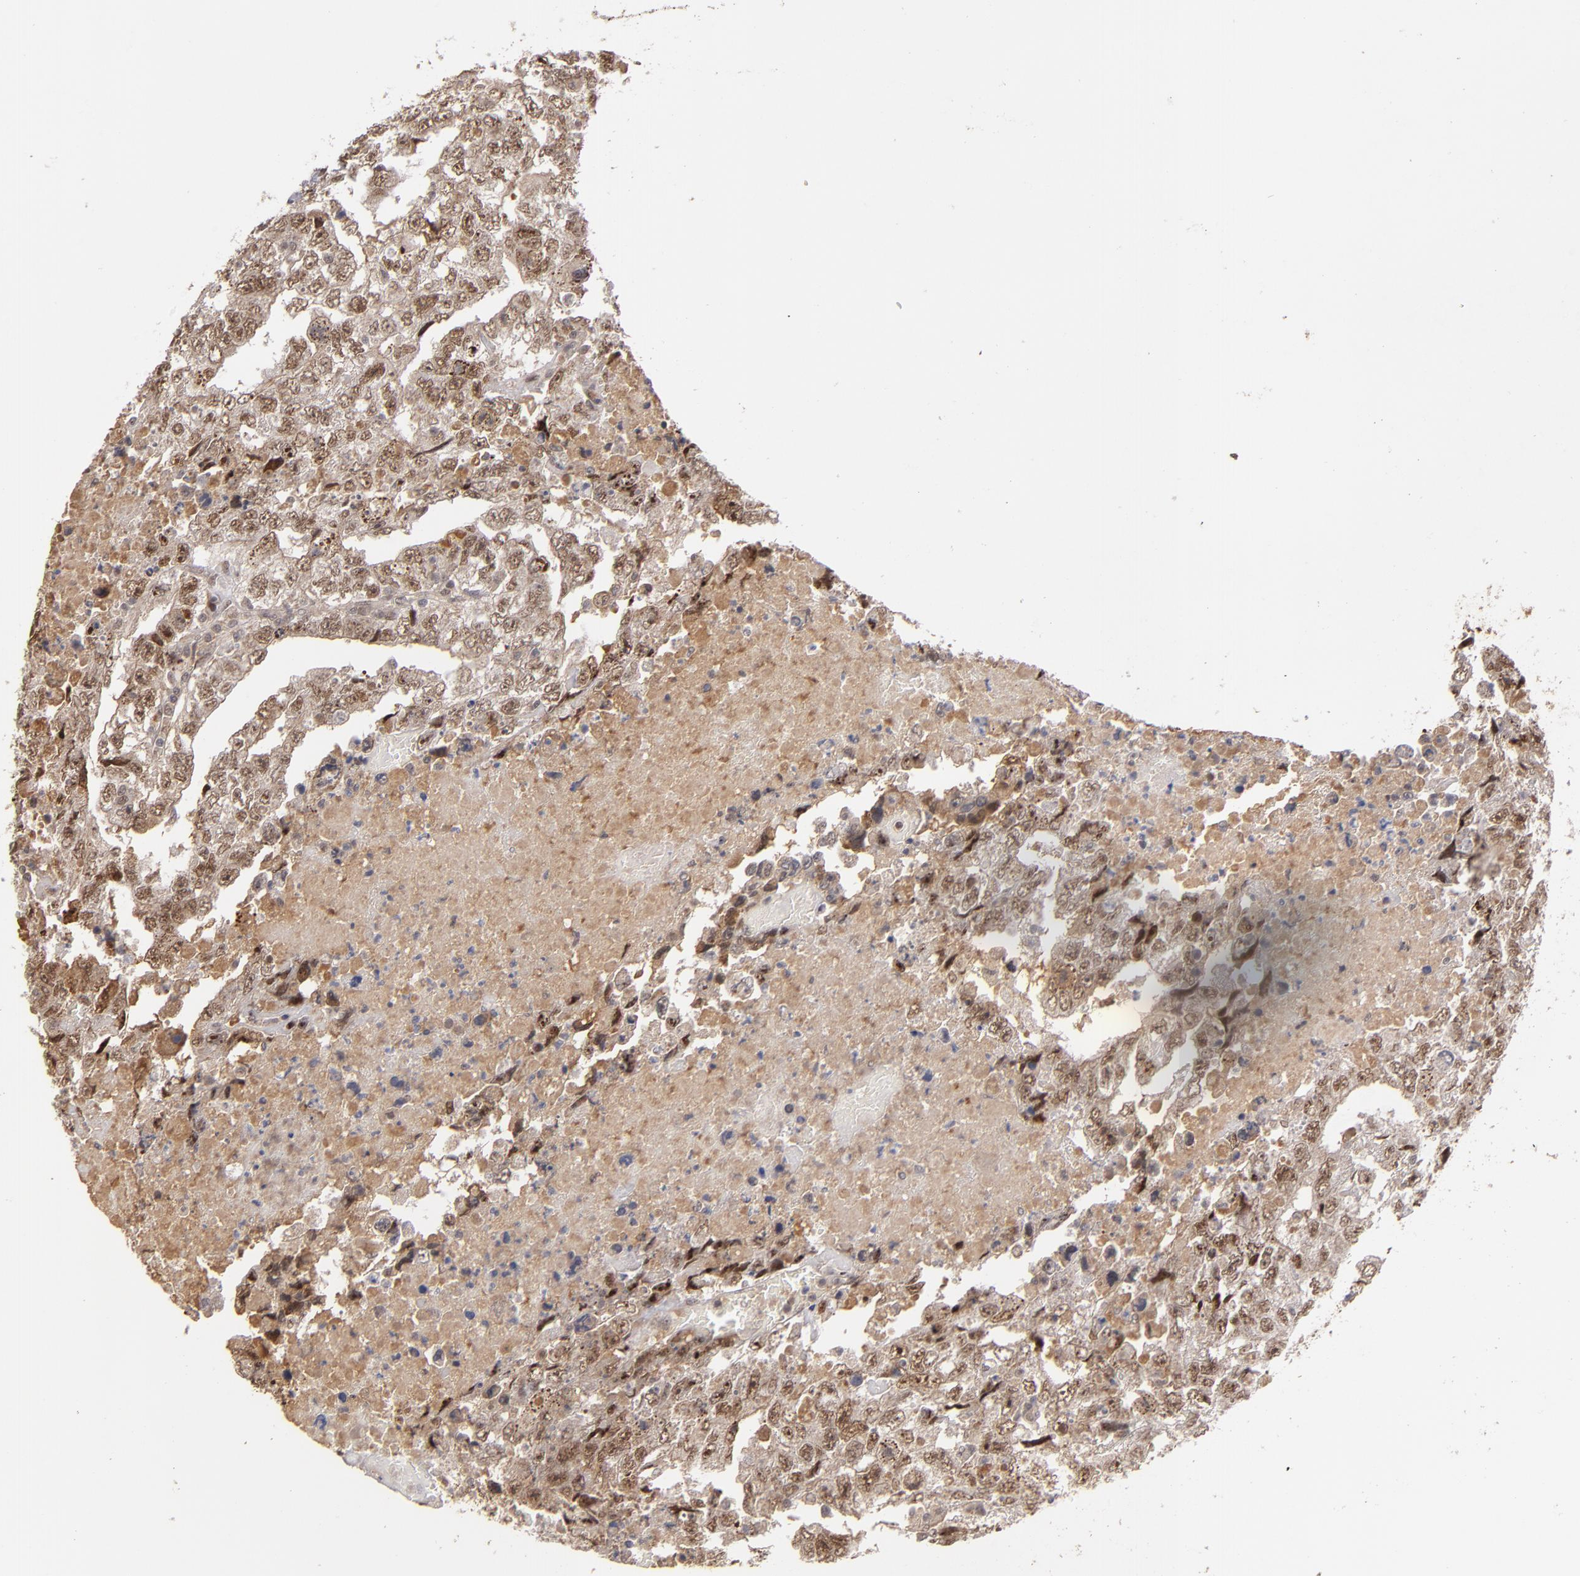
{"staining": {"intensity": "moderate", "quantity": ">75%", "location": "nuclear"}, "tissue": "testis cancer", "cell_type": "Tumor cells", "image_type": "cancer", "snomed": [{"axis": "morphology", "description": "Carcinoma, Embryonal, NOS"}, {"axis": "topography", "description": "Testis"}], "caption": "Brown immunohistochemical staining in testis cancer displays moderate nuclear staining in approximately >75% of tumor cells. (Stains: DAB in brown, nuclei in blue, Microscopy: brightfield microscopy at high magnification).", "gene": "ZNF234", "patient": {"sex": "male", "age": 36}}